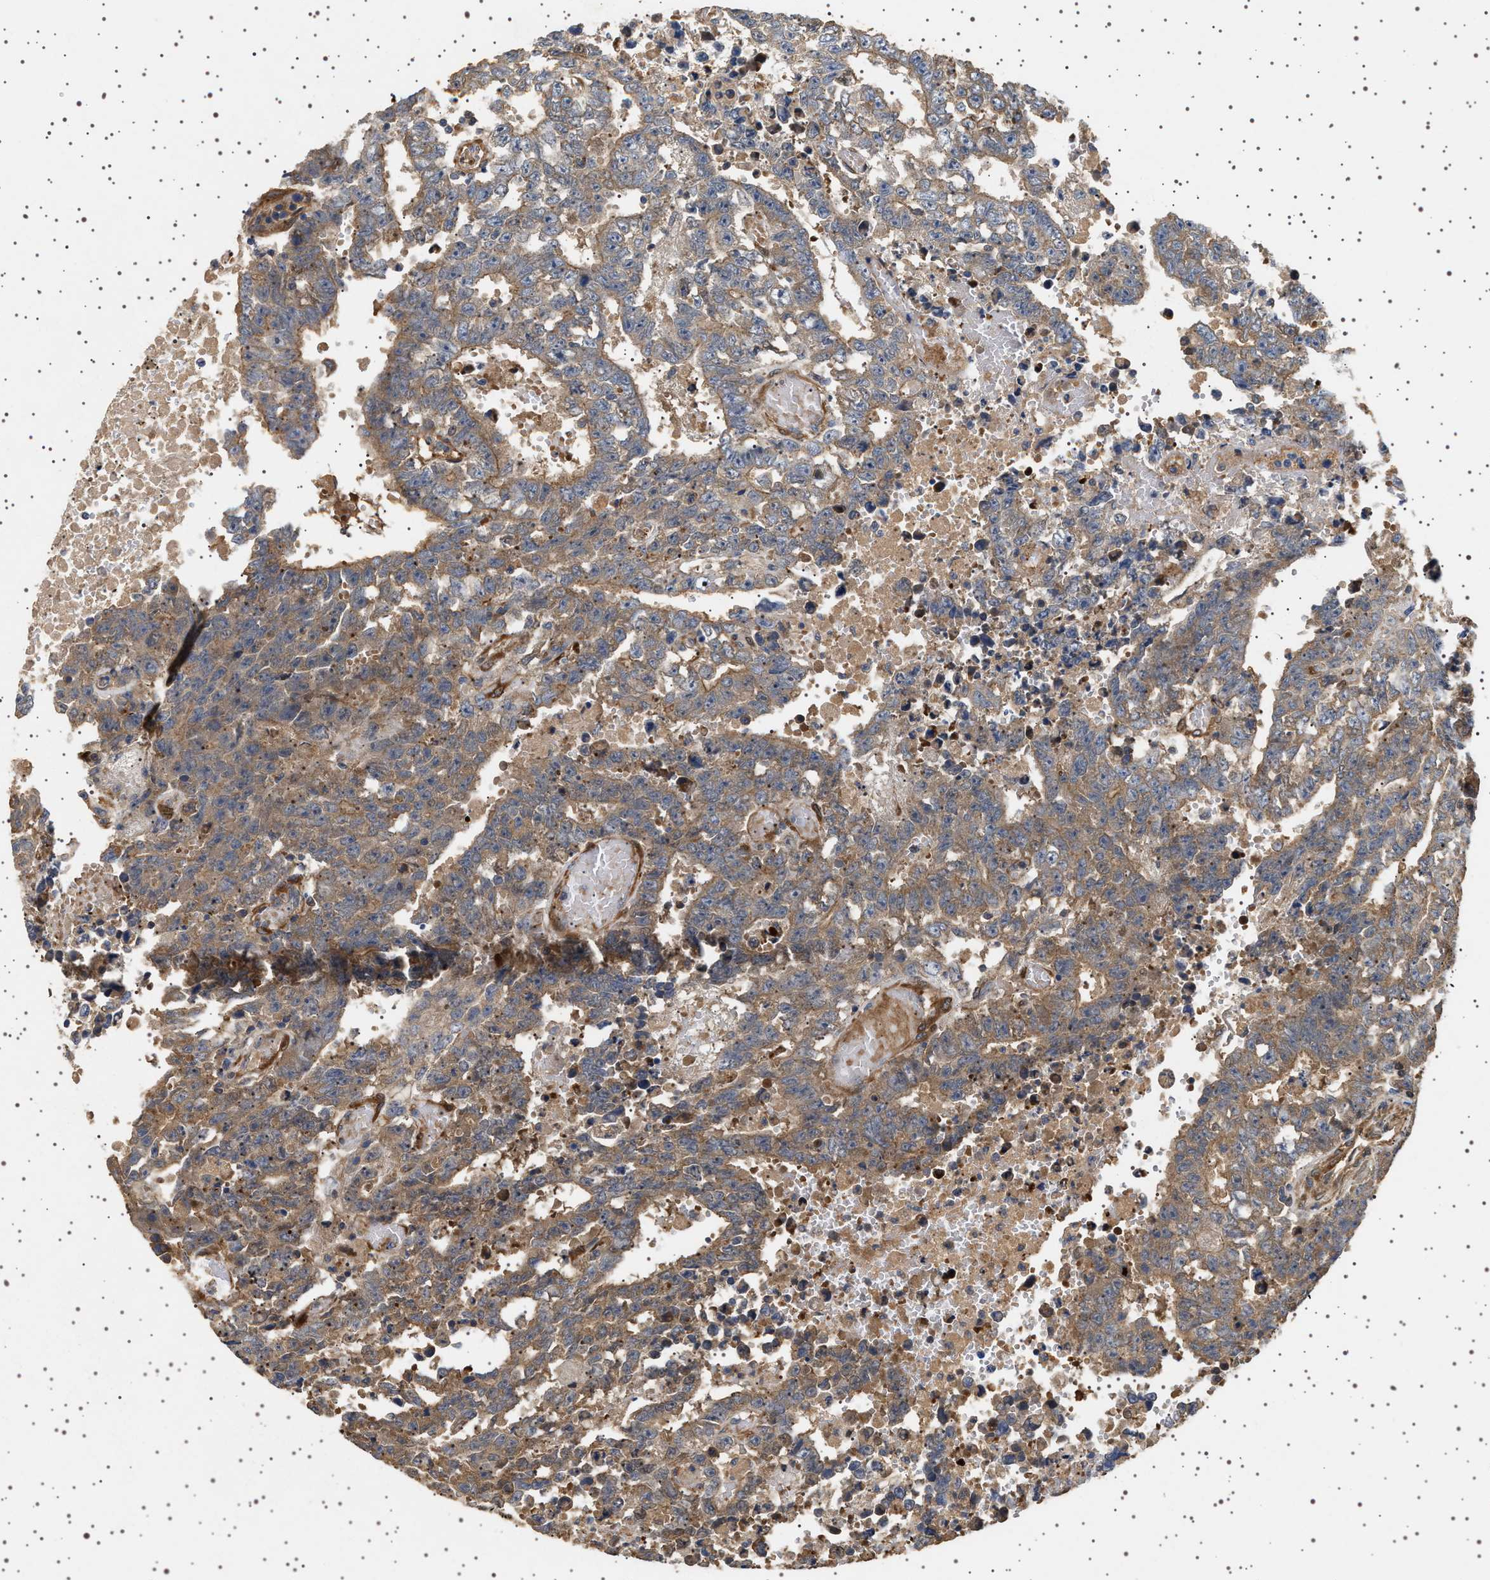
{"staining": {"intensity": "weak", "quantity": ">75%", "location": "cytoplasmic/membranous"}, "tissue": "testis cancer", "cell_type": "Tumor cells", "image_type": "cancer", "snomed": [{"axis": "morphology", "description": "Carcinoma, Embryonal, NOS"}, {"axis": "topography", "description": "Testis"}], "caption": "Testis cancer (embryonal carcinoma) stained with immunohistochemistry shows weak cytoplasmic/membranous staining in about >75% of tumor cells.", "gene": "GUCY1B1", "patient": {"sex": "male", "age": 25}}